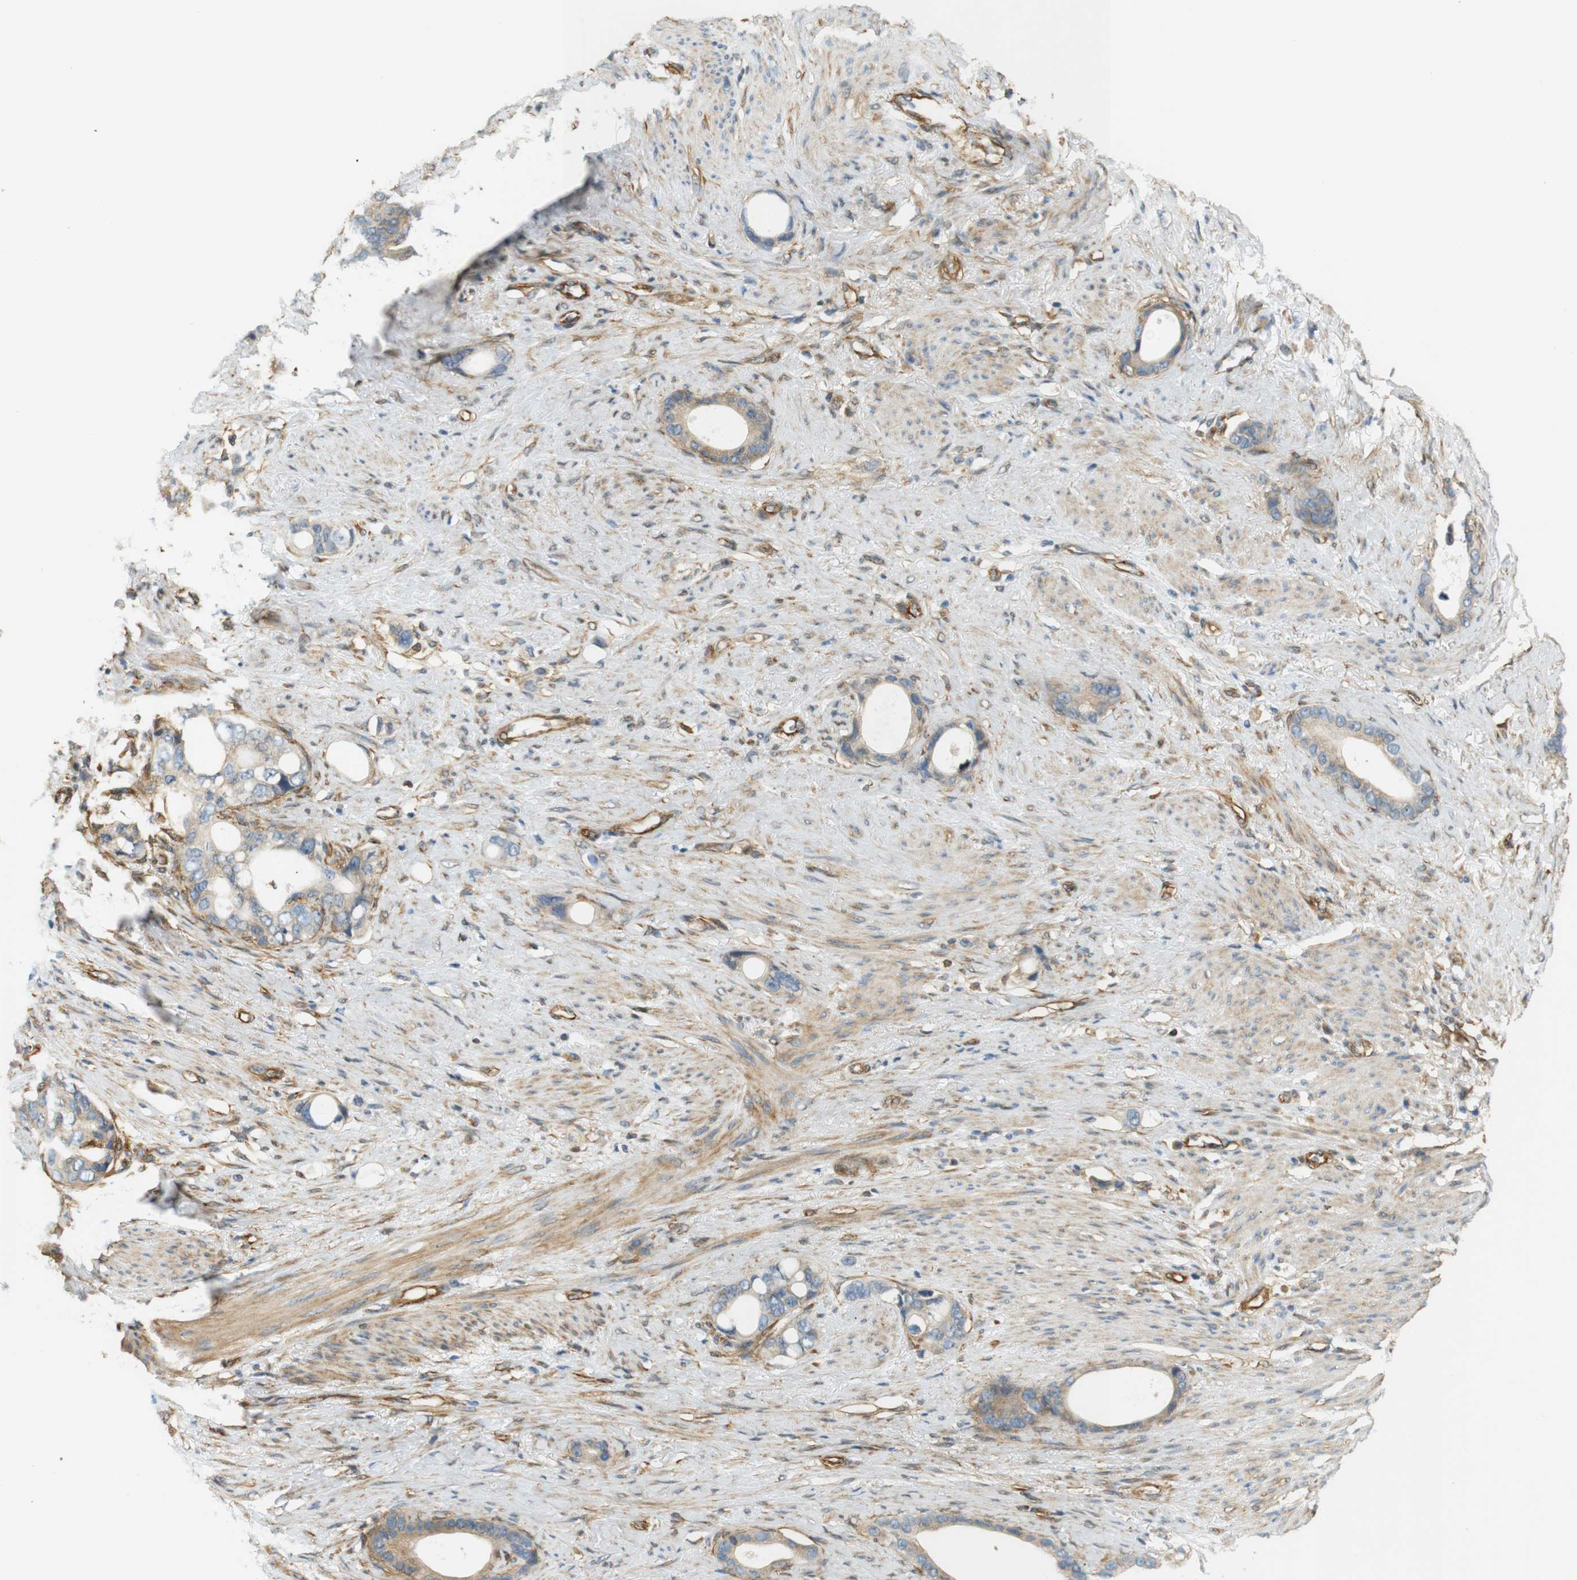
{"staining": {"intensity": "weak", "quantity": ">75%", "location": "cytoplasmic/membranous"}, "tissue": "stomach cancer", "cell_type": "Tumor cells", "image_type": "cancer", "snomed": [{"axis": "morphology", "description": "Adenocarcinoma, NOS"}, {"axis": "topography", "description": "Stomach"}], "caption": "Protein staining demonstrates weak cytoplasmic/membranous staining in about >75% of tumor cells in stomach cancer (adenocarcinoma).", "gene": "CYTH3", "patient": {"sex": "female", "age": 75}}